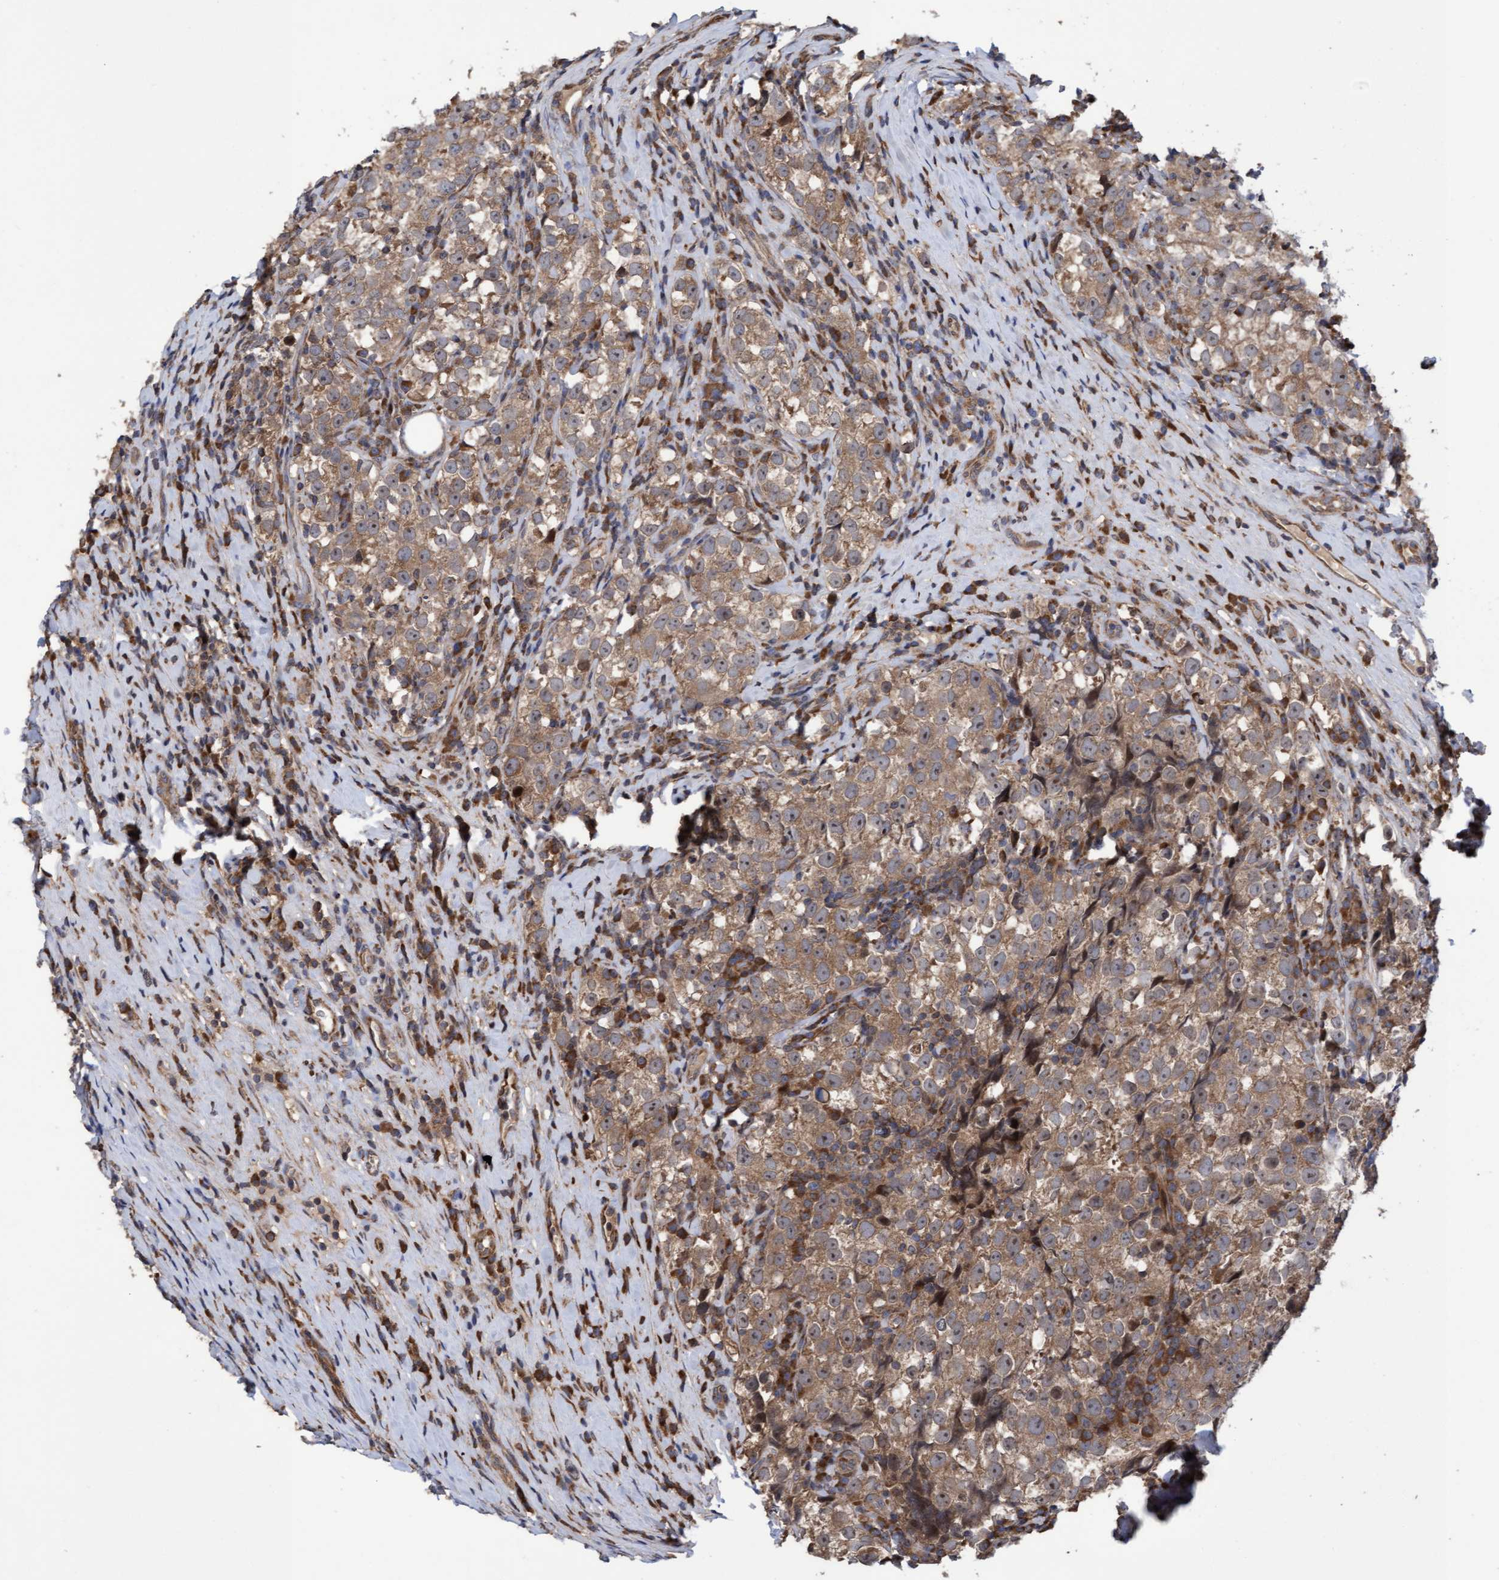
{"staining": {"intensity": "moderate", "quantity": ">75%", "location": "cytoplasmic/membranous,nuclear"}, "tissue": "testis cancer", "cell_type": "Tumor cells", "image_type": "cancer", "snomed": [{"axis": "morphology", "description": "Normal tissue, NOS"}, {"axis": "morphology", "description": "Seminoma, NOS"}, {"axis": "topography", "description": "Testis"}], "caption": "Moderate cytoplasmic/membranous and nuclear staining is present in approximately >75% of tumor cells in testis cancer. Using DAB (3,3'-diaminobenzidine) (brown) and hematoxylin (blue) stains, captured at high magnification using brightfield microscopy.", "gene": "ELP5", "patient": {"sex": "male", "age": 43}}